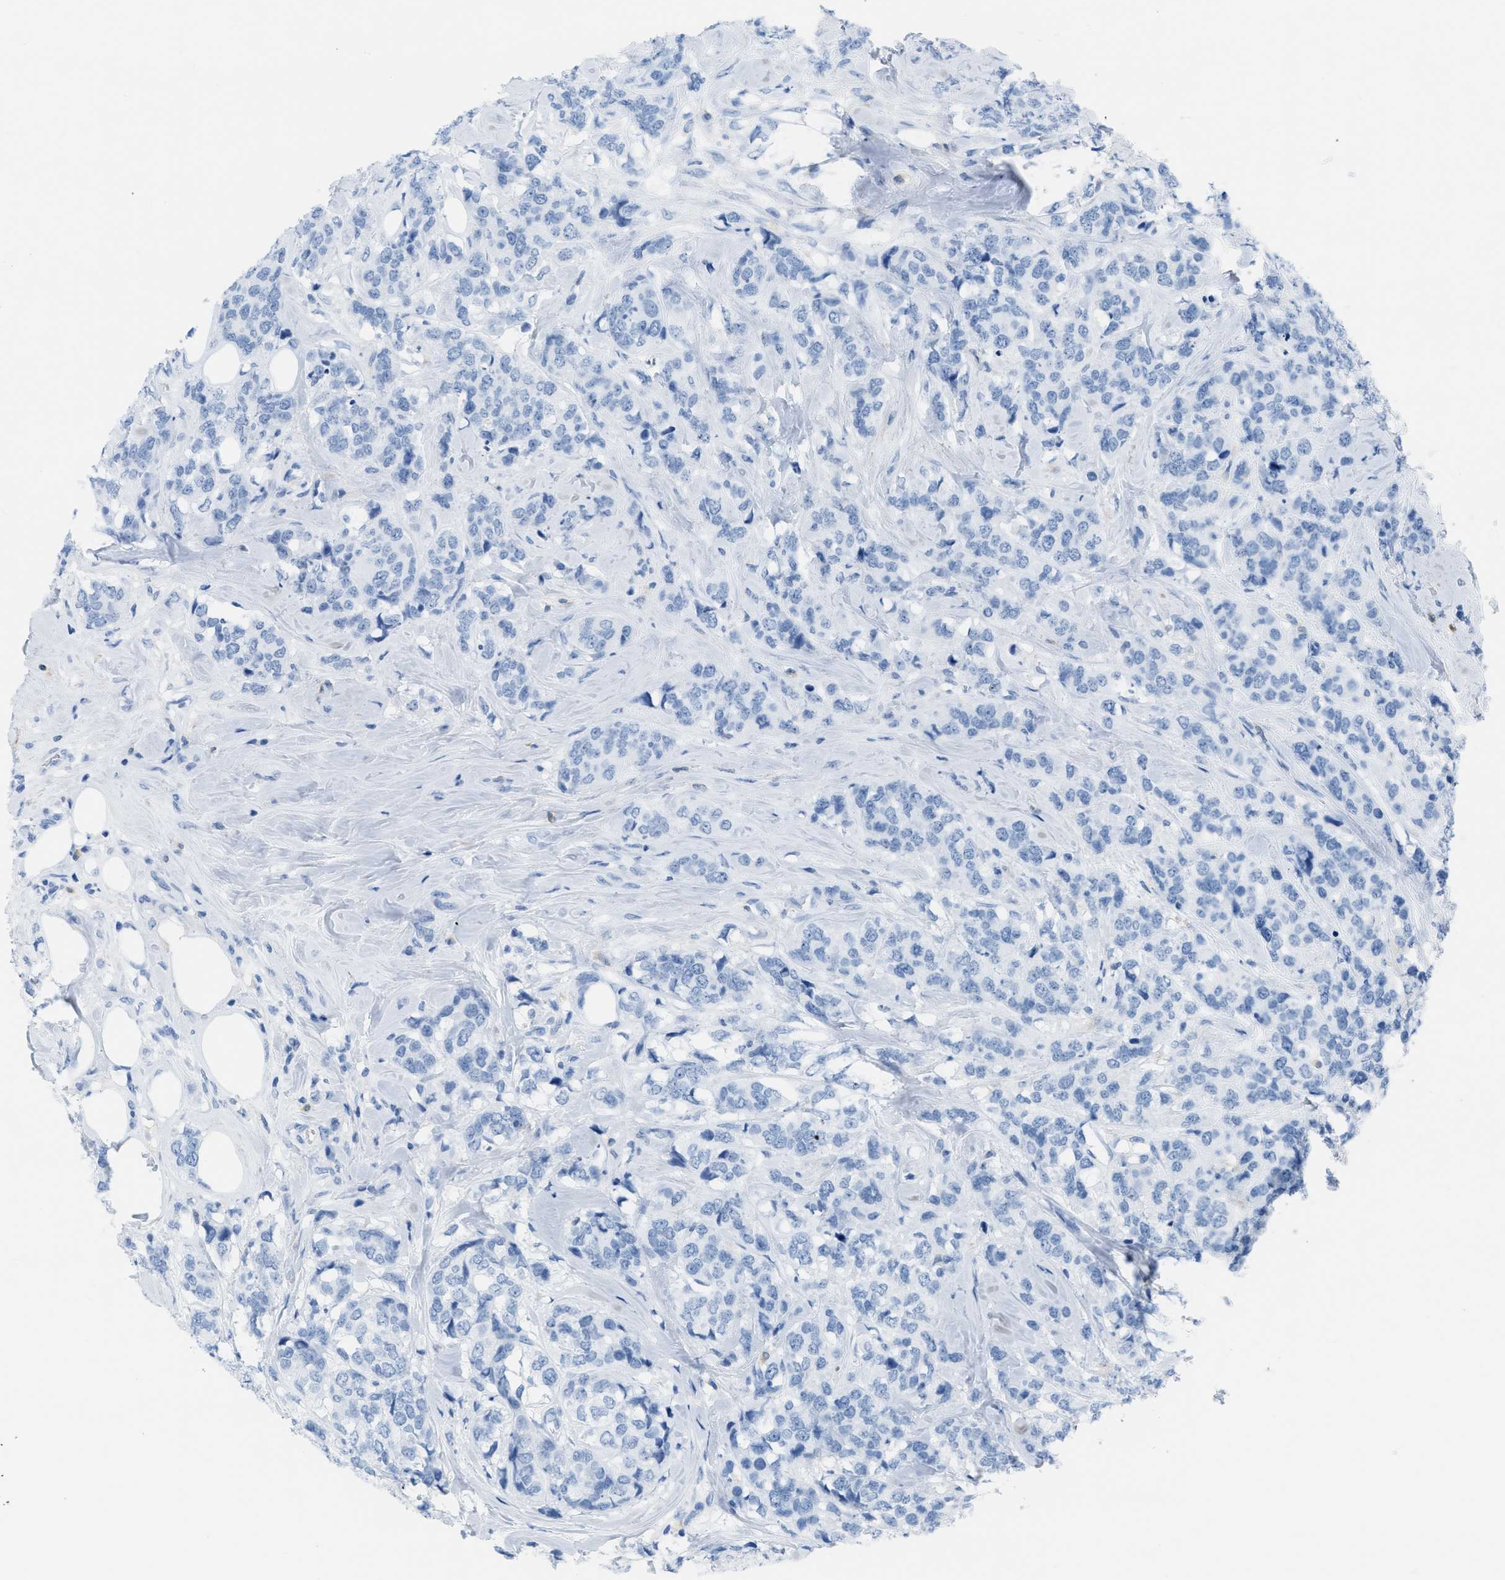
{"staining": {"intensity": "negative", "quantity": "none", "location": "none"}, "tissue": "breast cancer", "cell_type": "Tumor cells", "image_type": "cancer", "snomed": [{"axis": "morphology", "description": "Lobular carcinoma"}, {"axis": "topography", "description": "Breast"}], "caption": "Immunohistochemistry of breast cancer exhibits no positivity in tumor cells.", "gene": "ASGR1", "patient": {"sex": "female", "age": 59}}